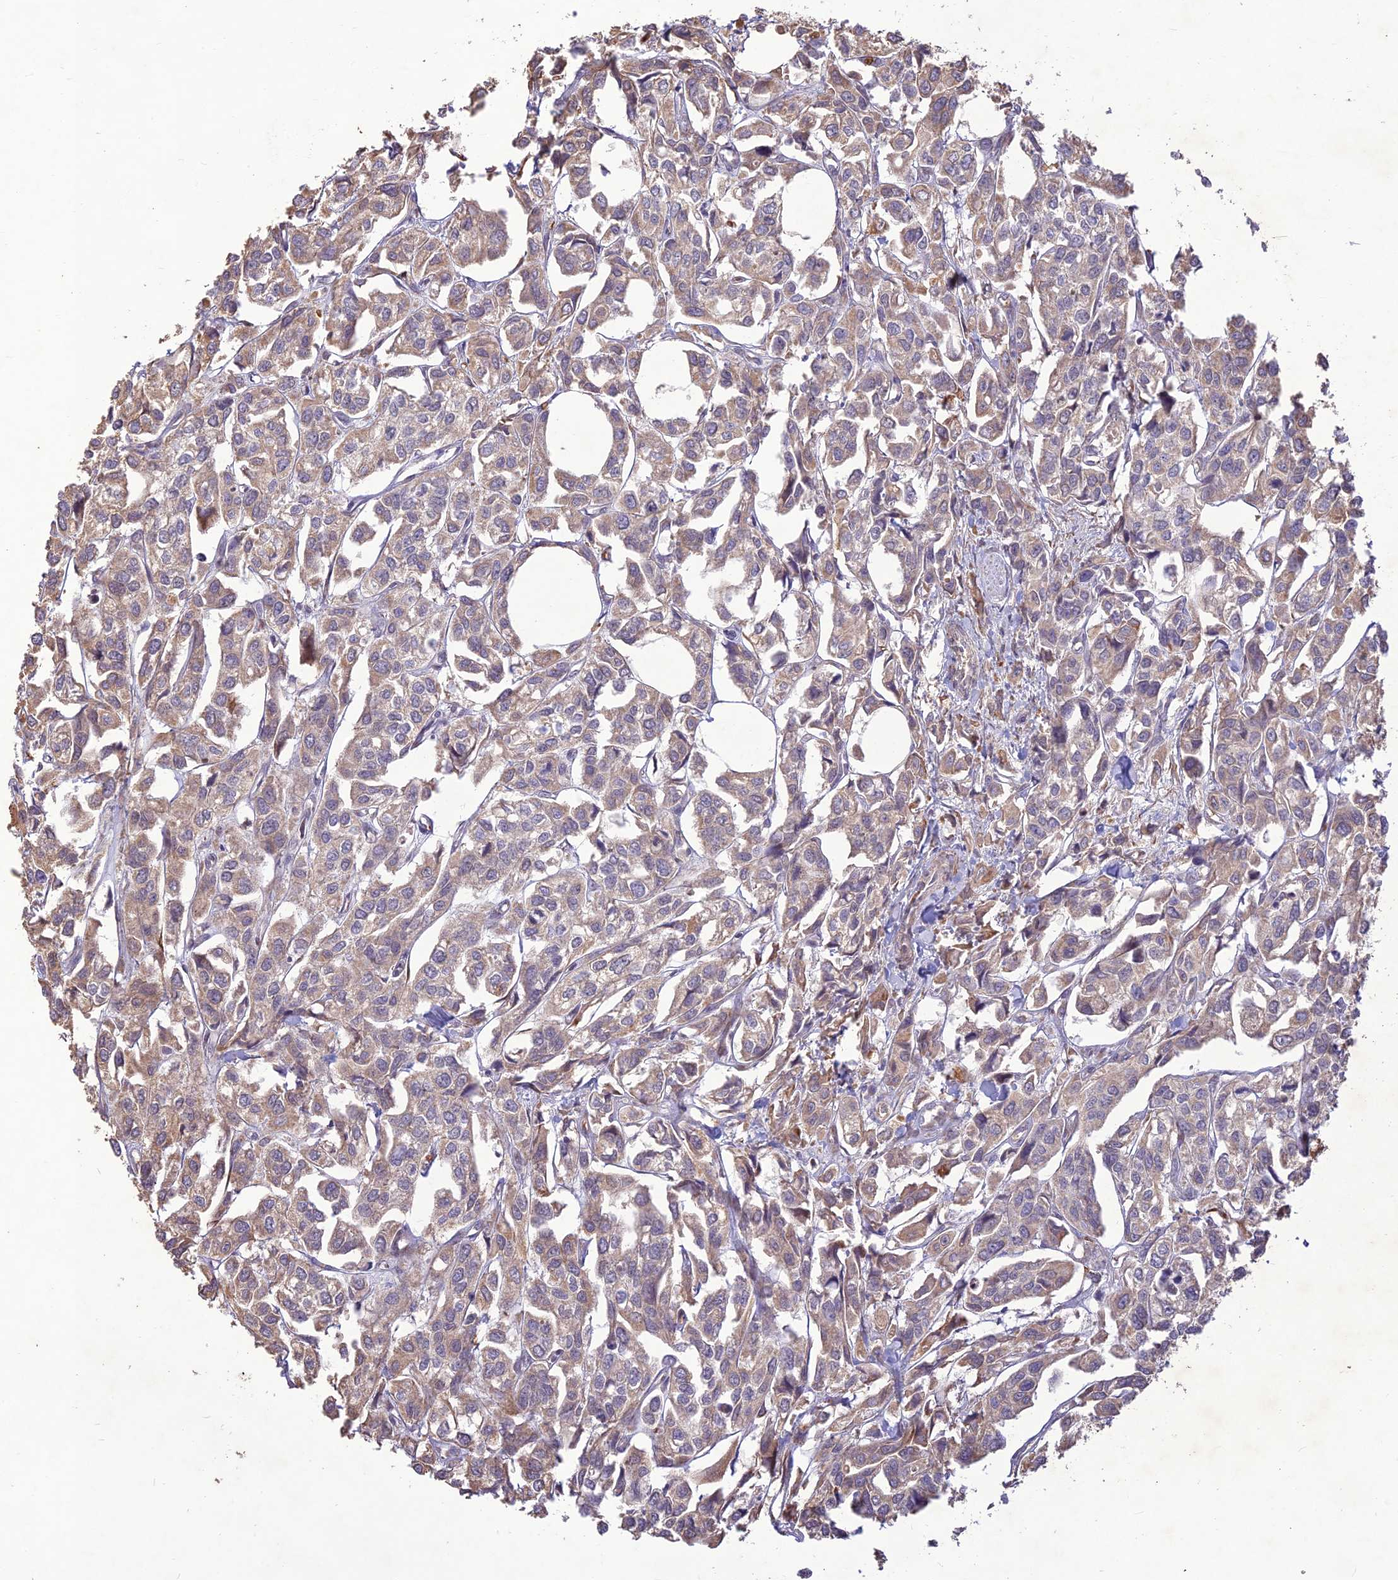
{"staining": {"intensity": "weak", "quantity": ">75%", "location": "cytoplasmic/membranous"}, "tissue": "urothelial cancer", "cell_type": "Tumor cells", "image_type": "cancer", "snomed": [{"axis": "morphology", "description": "Urothelial carcinoma, High grade"}, {"axis": "topography", "description": "Urinary bladder"}], "caption": "High-grade urothelial carcinoma stained with a brown dye displays weak cytoplasmic/membranous positive positivity in approximately >75% of tumor cells.", "gene": "PPP1R11", "patient": {"sex": "male", "age": 67}}